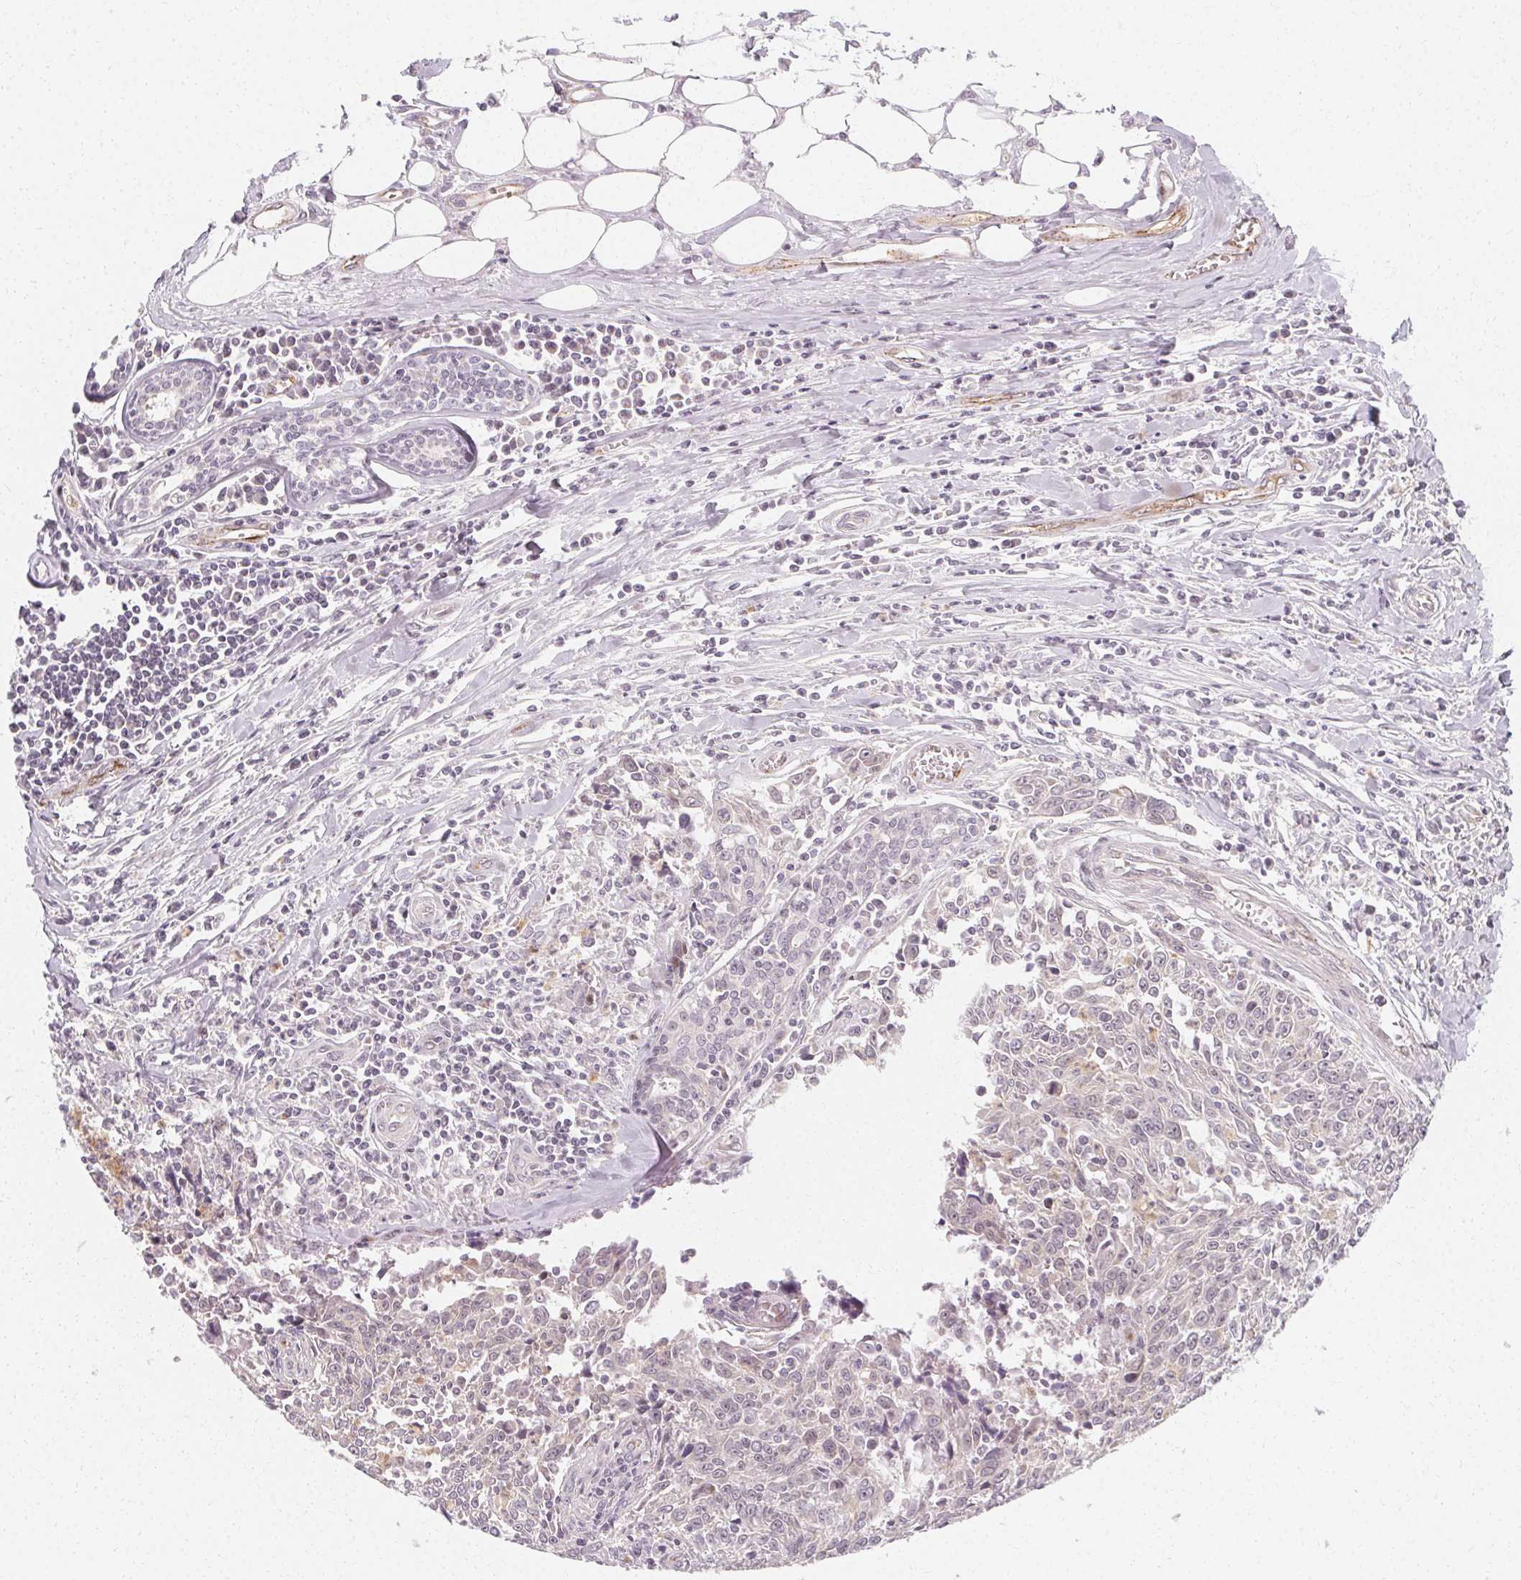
{"staining": {"intensity": "negative", "quantity": "none", "location": "none"}, "tissue": "breast cancer", "cell_type": "Tumor cells", "image_type": "cancer", "snomed": [{"axis": "morphology", "description": "Duct carcinoma"}, {"axis": "topography", "description": "Breast"}], "caption": "Breast intraductal carcinoma stained for a protein using immunohistochemistry exhibits no expression tumor cells.", "gene": "CLCNKB", "patient": {"sex": "female", "age": 50}}